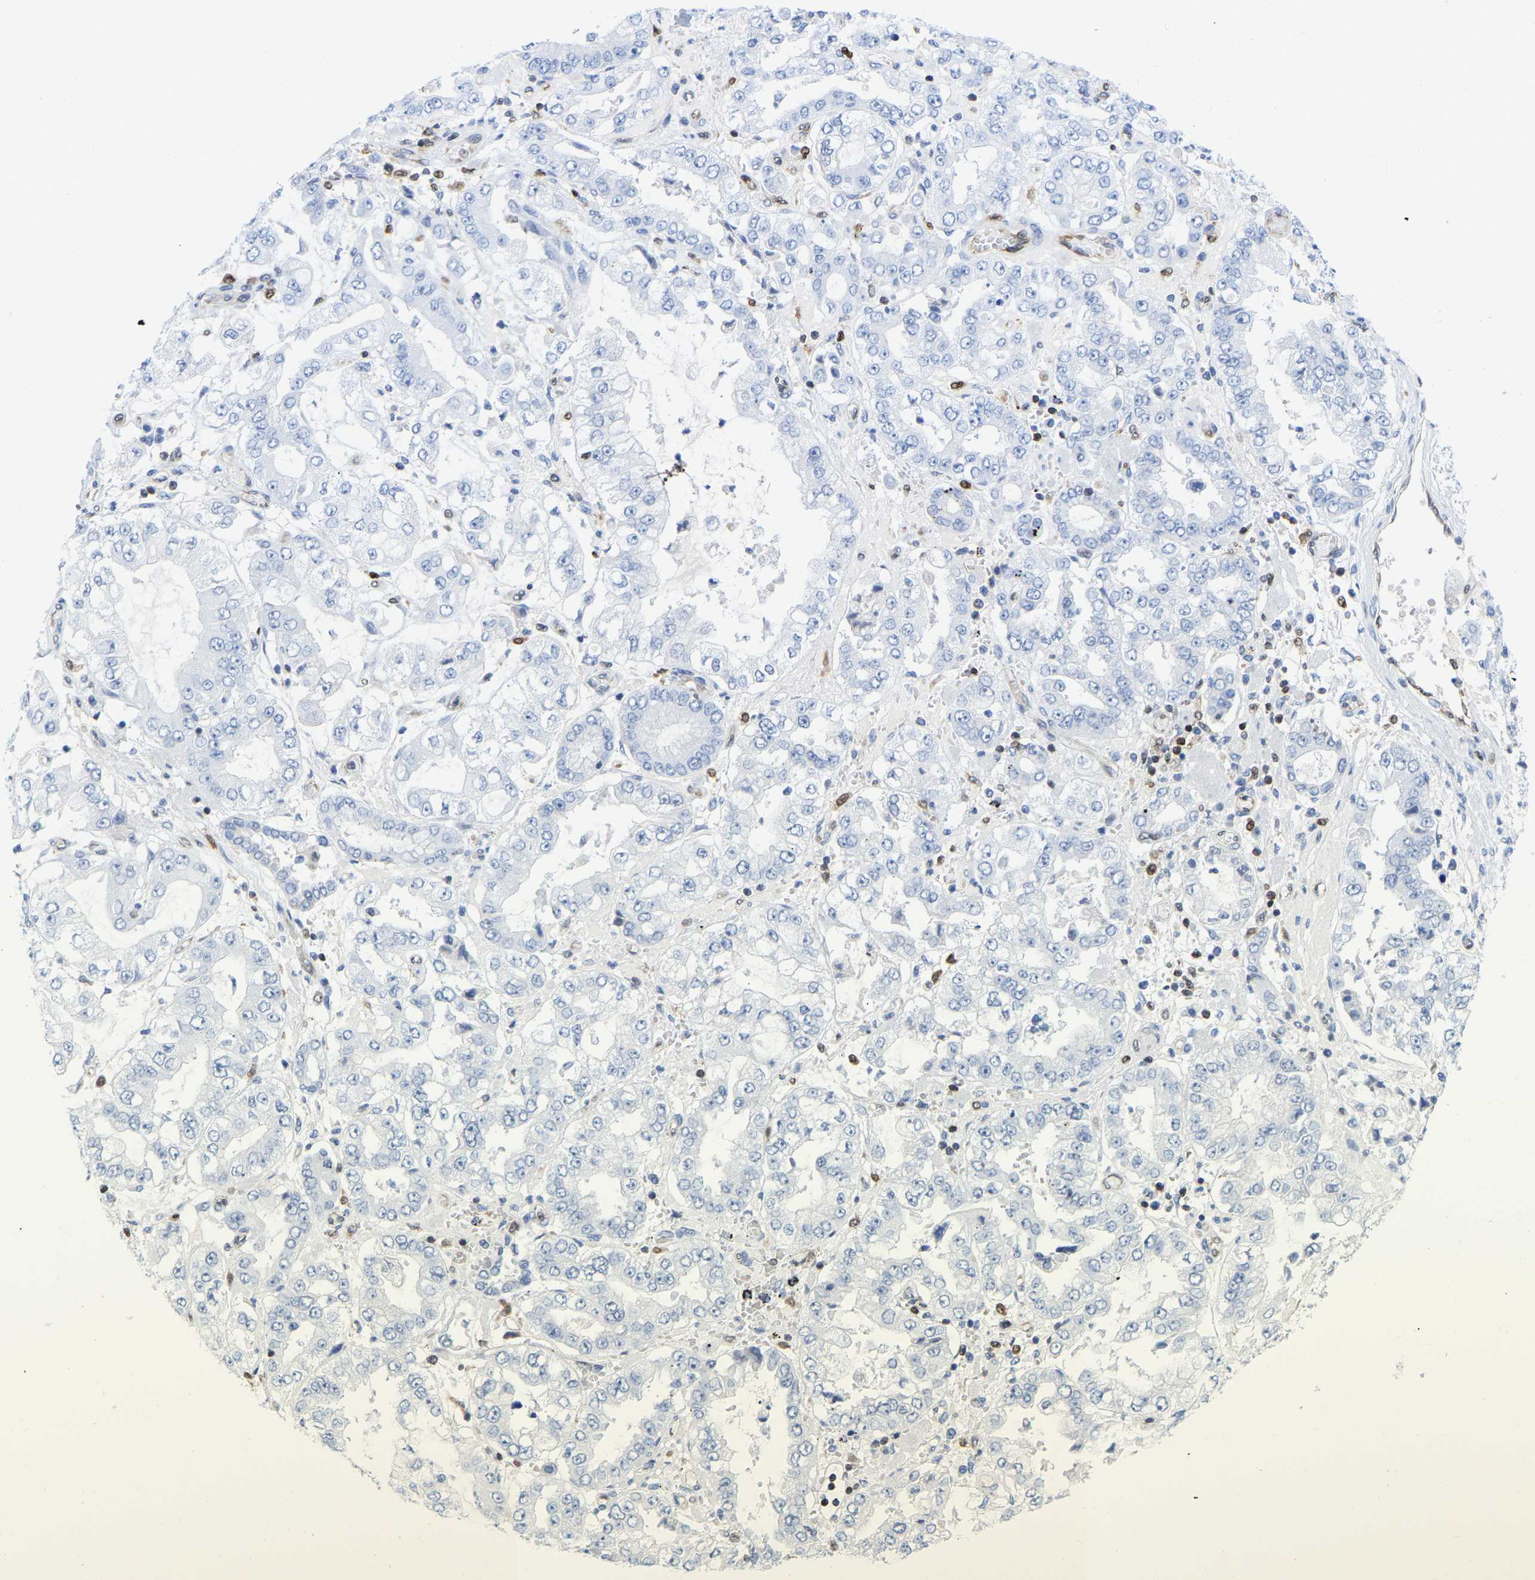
{"staining": {"intensity": "negative", "quantity": "none", "location": "none"}, "tissue": "stomach cancer", "cell_type": "Tumor cells", "image_type": "cancer", "snomed": [{"axis": "morphology", "description": "Adenocarcinoma, NOS"}, {"axis": "topography", "description": "Stomach"}], "caption": "IHC of human adenocarcinoma (stomach) demonstrates no staining in tumor cells.", "gene": "GIMAP4", "patient": {"sex": "male", "age": 76}}